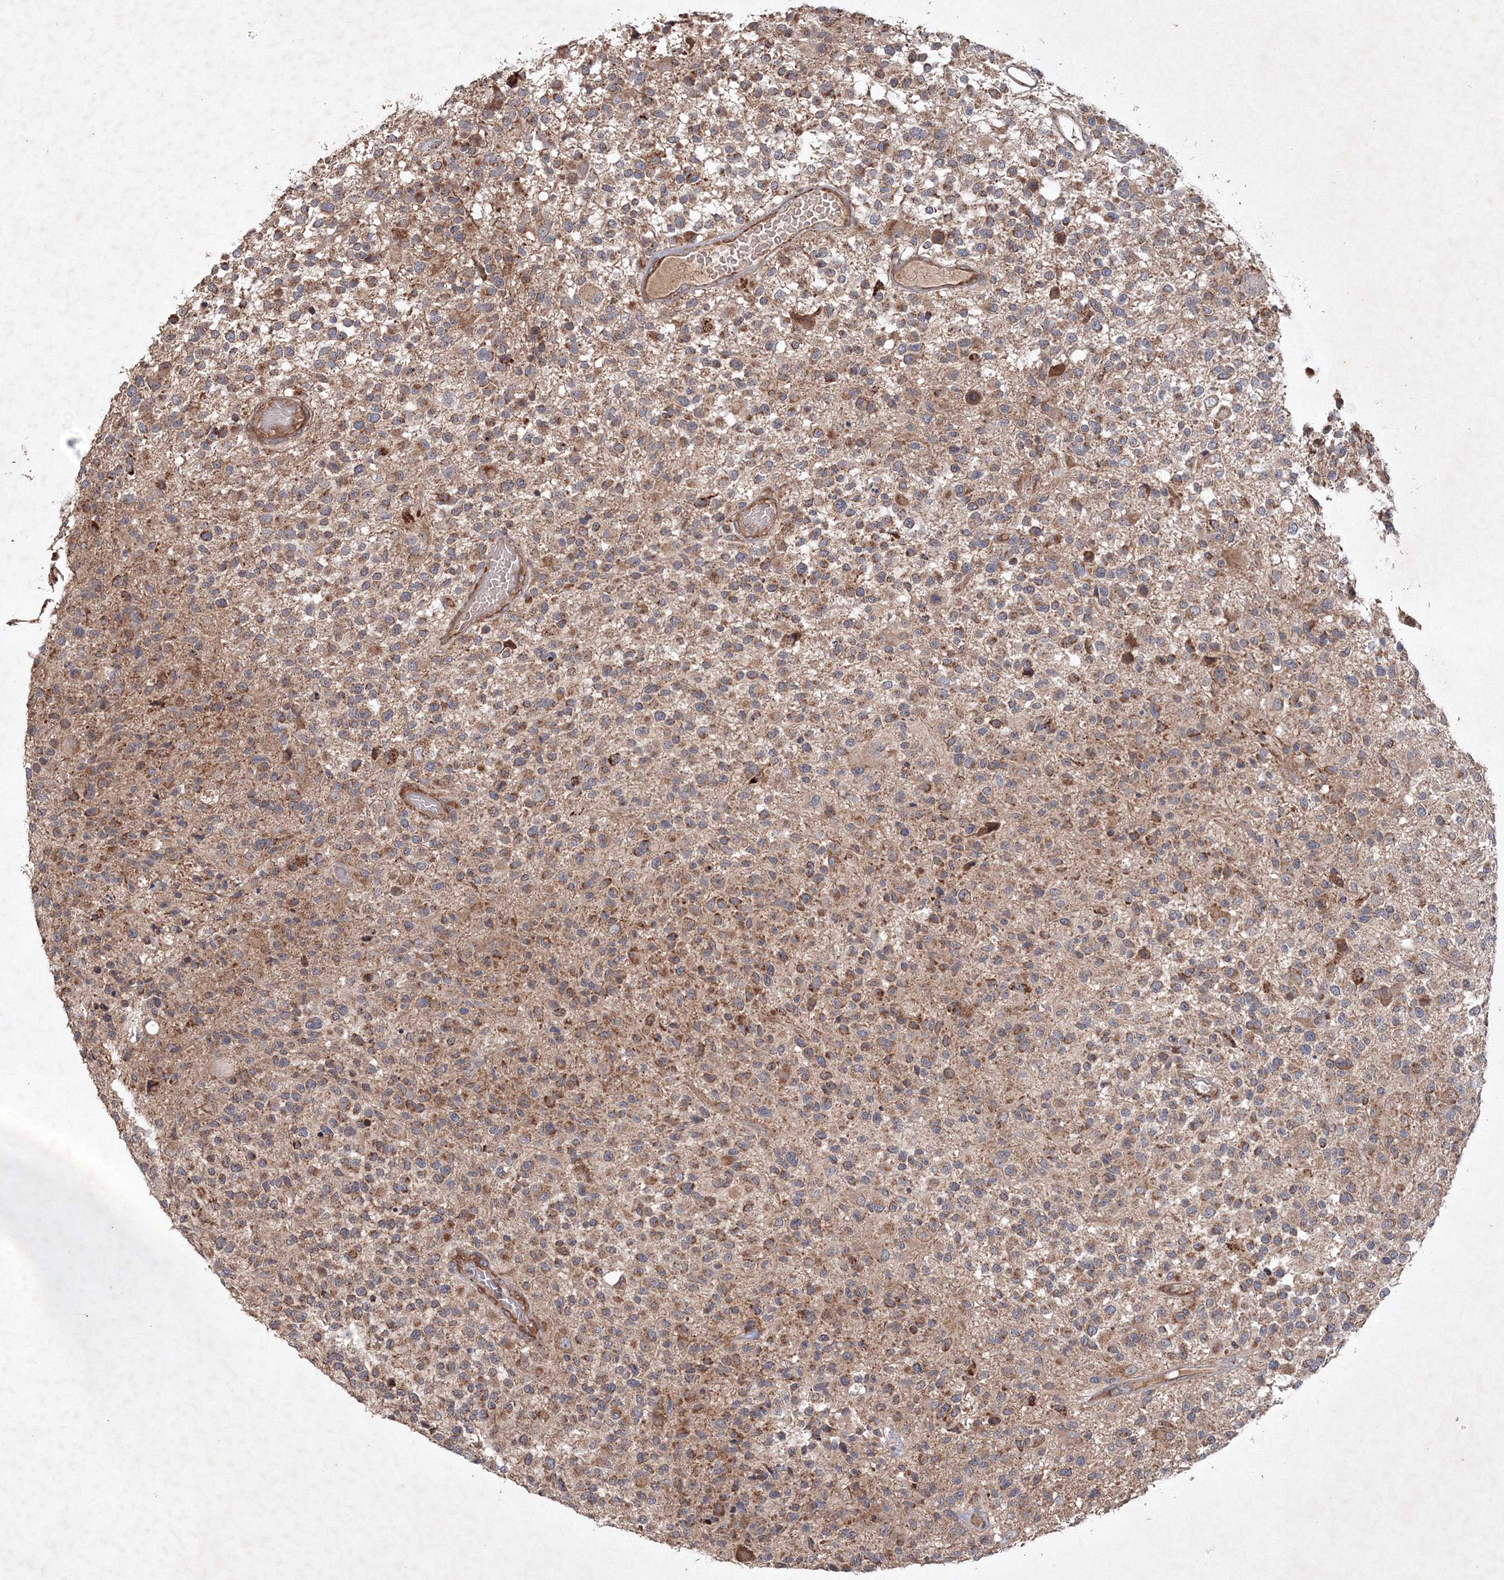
{"staining": {"intensity": "moderate", "quantity": ">75%", "location": "cytoplasmic/membranous"}, "tissue": "glioma", "cell_type": "Tumor cells", "image_type": "cancer", "snomed": [{"axis": "morphology", "description": "Glioma, malignant, High grade"}, {"axis": "morphology", "description": "Glioblastoma, NOS"}, {"axis": "topography", "description": "Brain"}], "caption": "Immunohistochemistry (IHC) micrograph of human malignant glioma (high-grade) stained for a protein (brown), which exhibits medium levels of moderate cytoplasmic/membranous positivity in approximately >75% of tumor cells.", "gene": "NOA1", "patient": {"sex": "male", "age": 60}}